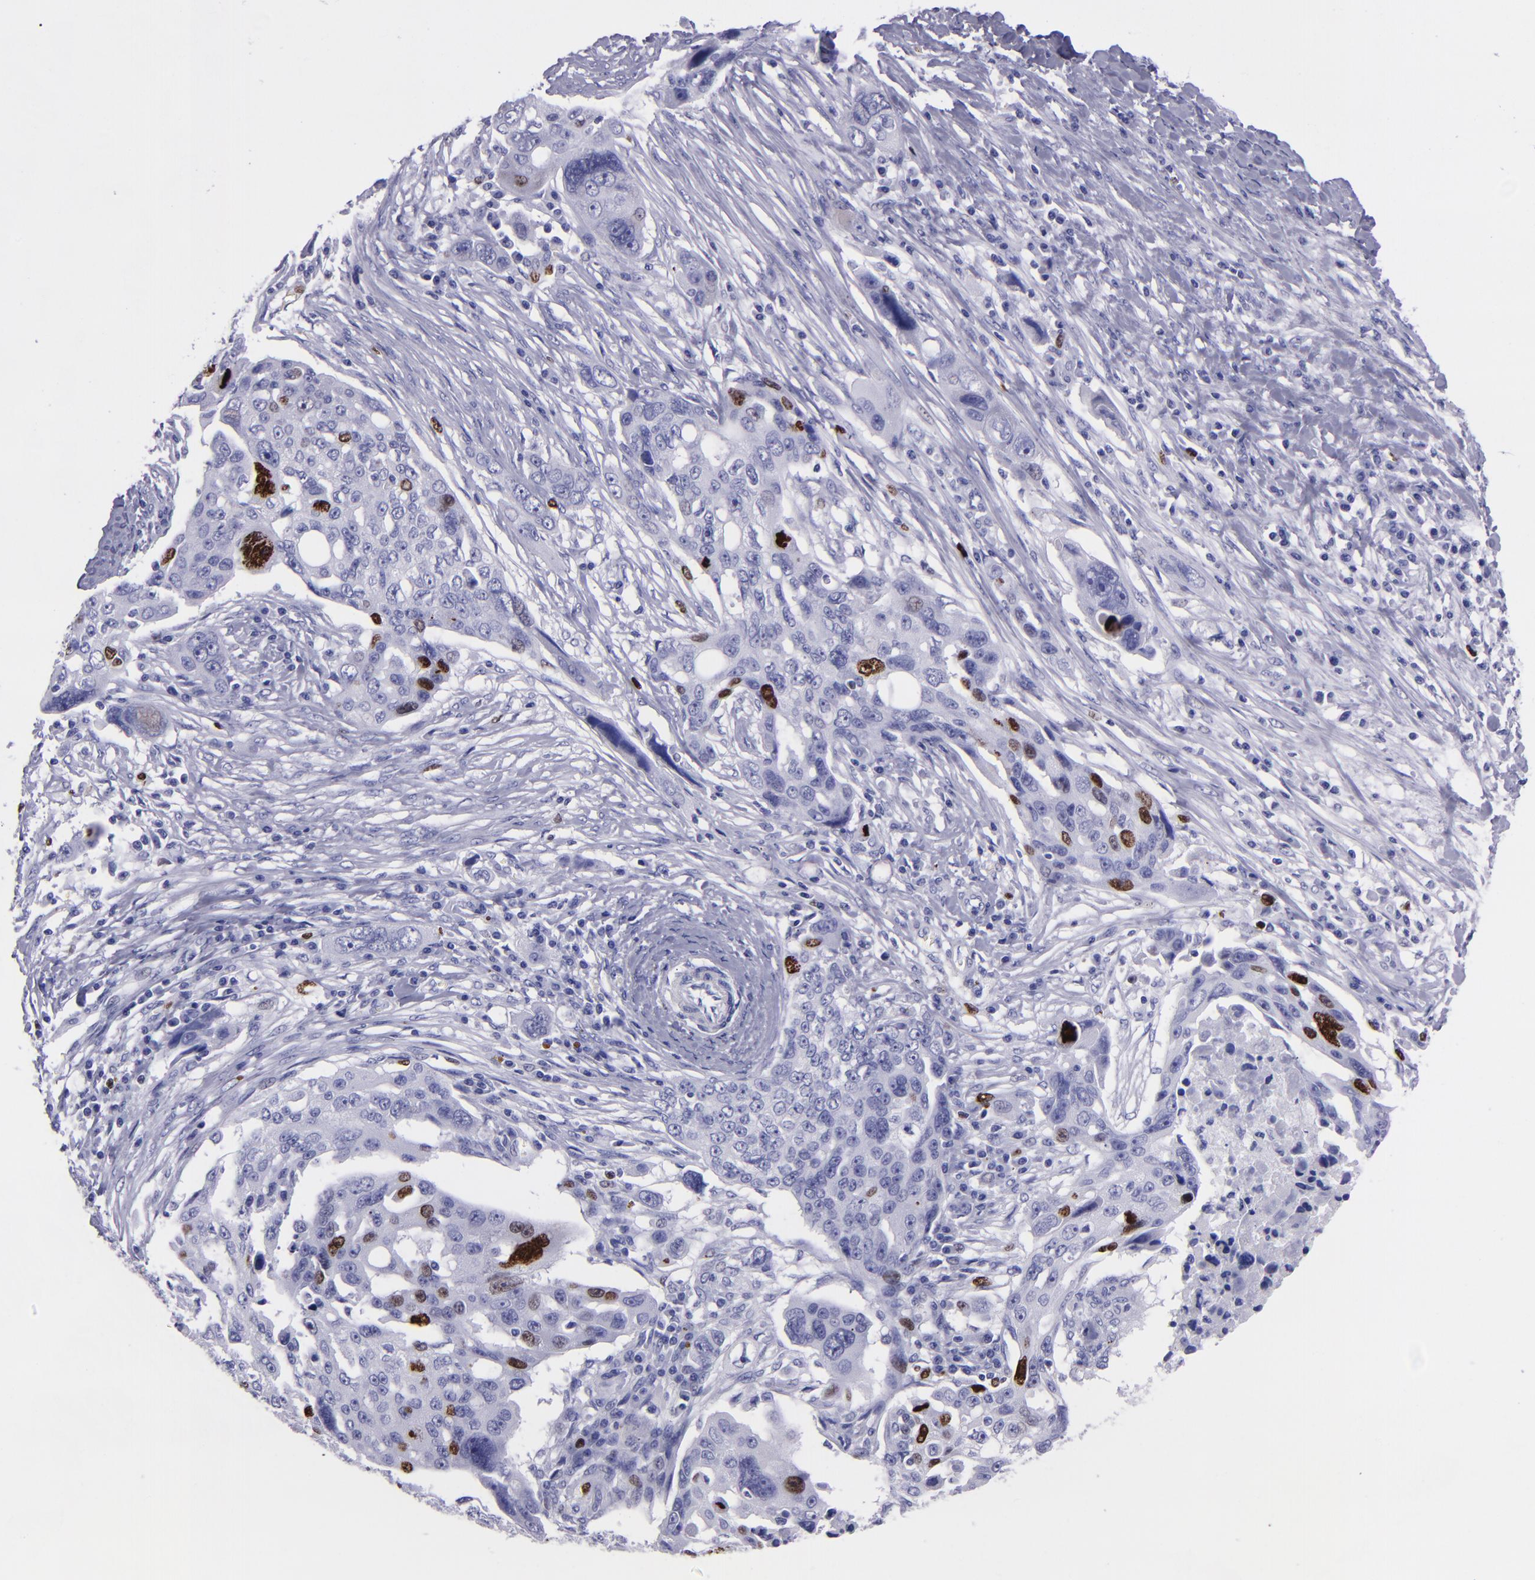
{"staining": {"intensity": "strong", "quantity": "<25%", "location": "nuclear"}, "tissue": "ovarian cancer", "cell_type": "Tumor cells", "image_type": "cancer", "snomed": [{"axis": "morphology", "description": "Carcinoma, endometroid"}, {"axis": "topography", "description": "Ovary"}], "caption": "Brown immunohistochemical staining in human ovarian cancer reveals strong nuclear staining in about <25% of tumor cells.", "gene": "TOP2A", "patient": {"sex": "female", "age": 75}}